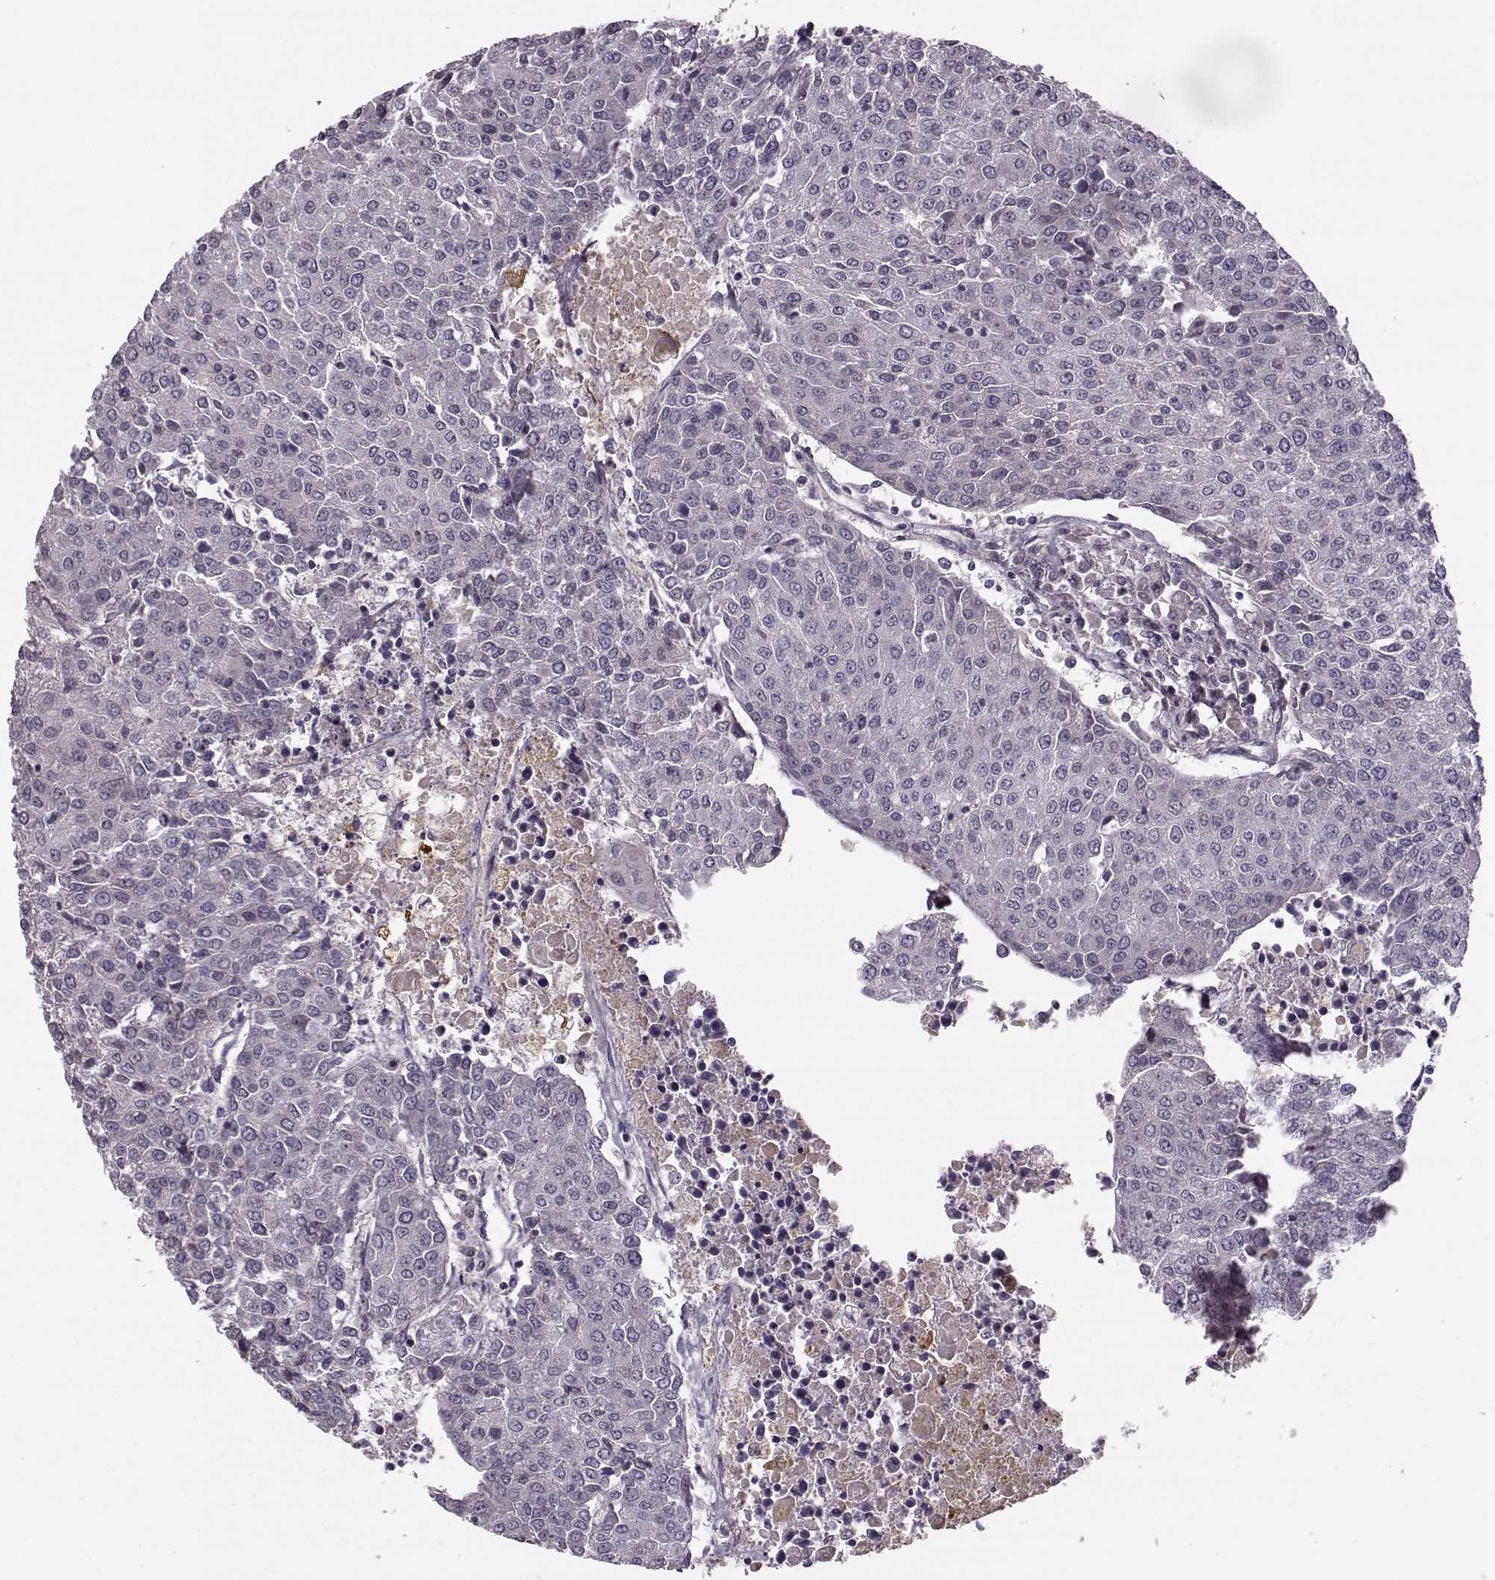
{"staining": {"intensity": "negative", "quantity": "none", "location": "none"}, "tissue": "urothelial cancer", "cell_type": "Tumor cells", "image_type": "cancer", "snomed": [{"axis": "morphology", "description": "Urothelial carcinoma, High grade"}, {"axis": "topography", "description": "Urinary bladder"}], "caption": "This is an immunohistochemistry histopathology image of human high-grade urothelial carcinoma. There is no expression in tumor cells.", "gene": "MTR", "patient": {"sex": "female", "age": 85}}